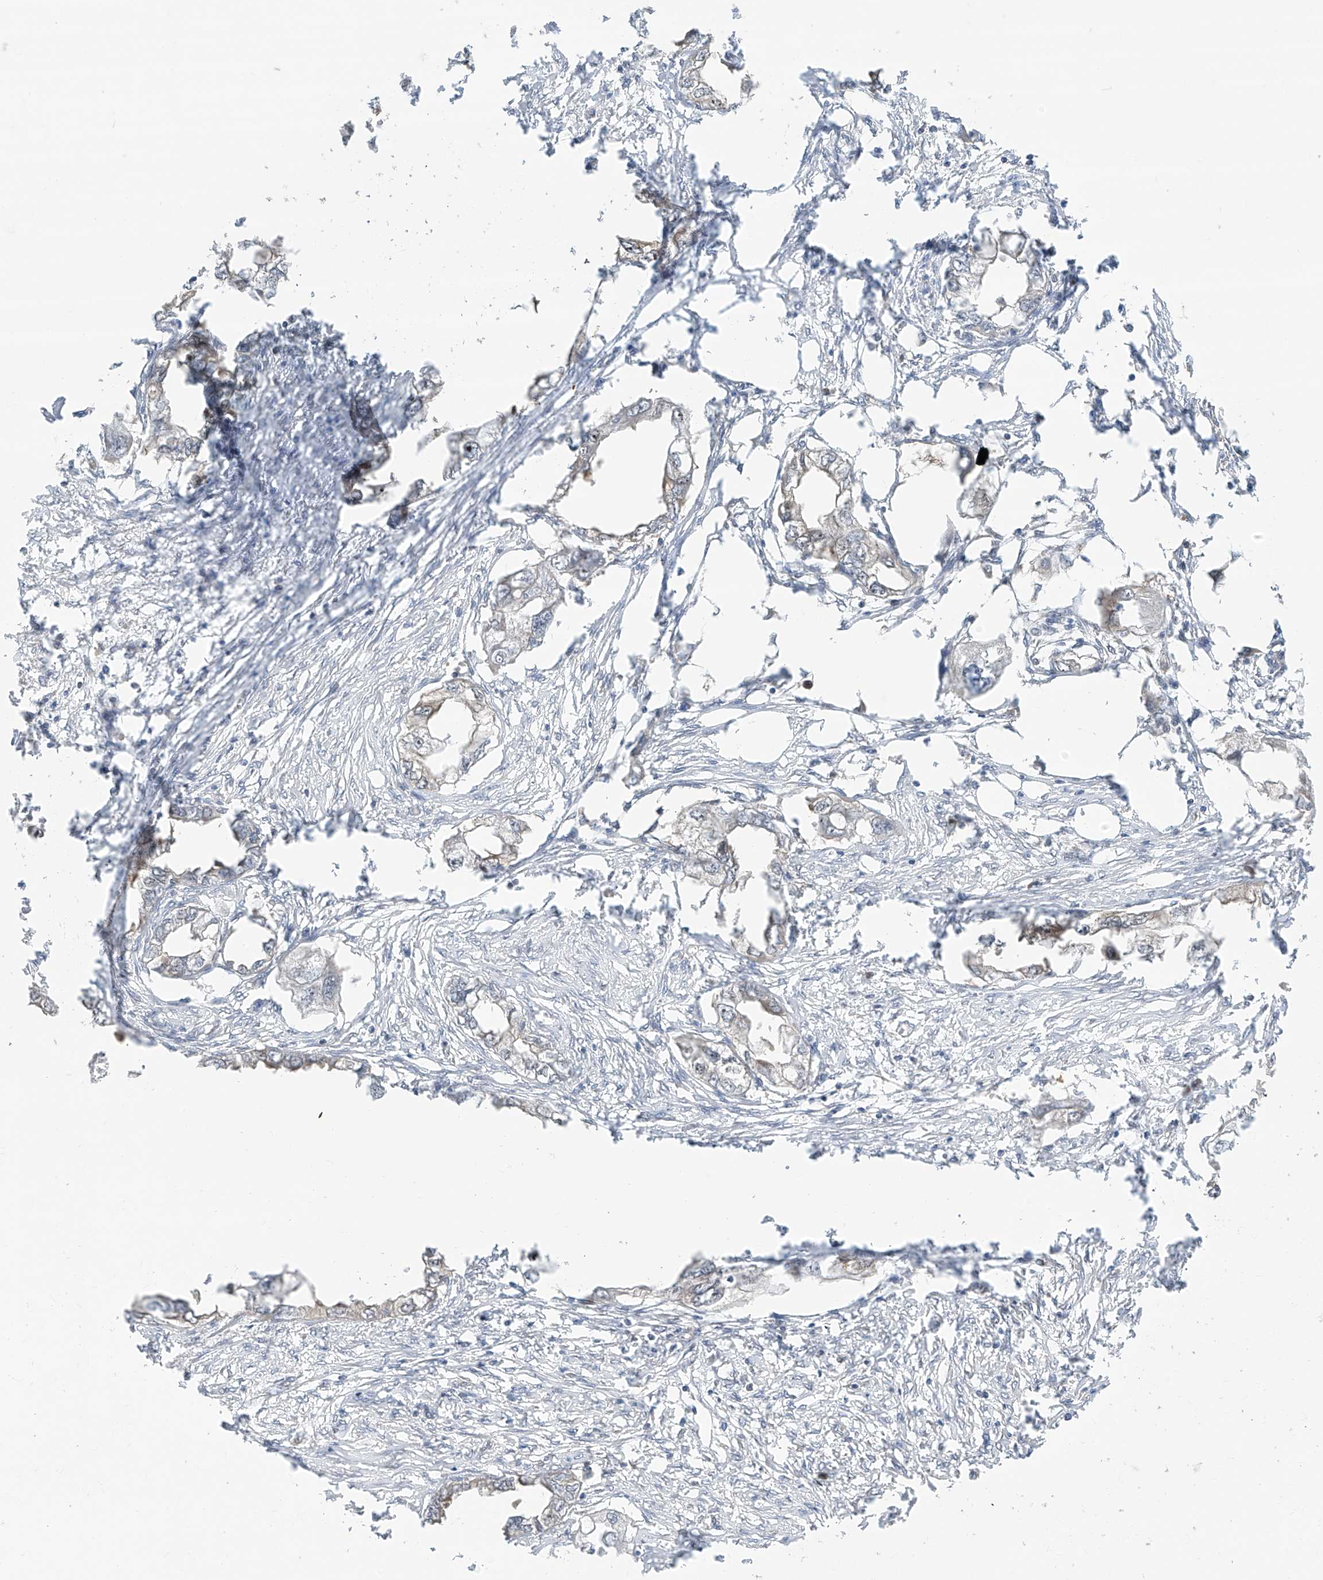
{"staining": {"intensity": "negative", "quantity": "none", "location": "none"}, "tissue": "endometrial cancer", "cell_type": "Tumor cells", "image_type": "cancer", "snomed": [{"axis": "morphology", "description": "Adenocarcinoma, NOS"}, {"axis": "morphology", "description": "Adenocarcinoma, metastatic, NOS"}, {"axis": "topography", "description": "Adipose tissue"}, {"axis": "topography", "description": "Endometrium"}], "caption": "A photomicrograph of endometrial cancer (metastatic adenocarcinoma) stained for a protein displays no brown staining in tumor cells. (Brightfield microscopy of DAB IHC at high magnification).", "gene": "TTC38", "patient": {"sex": "female", "age": 67}}